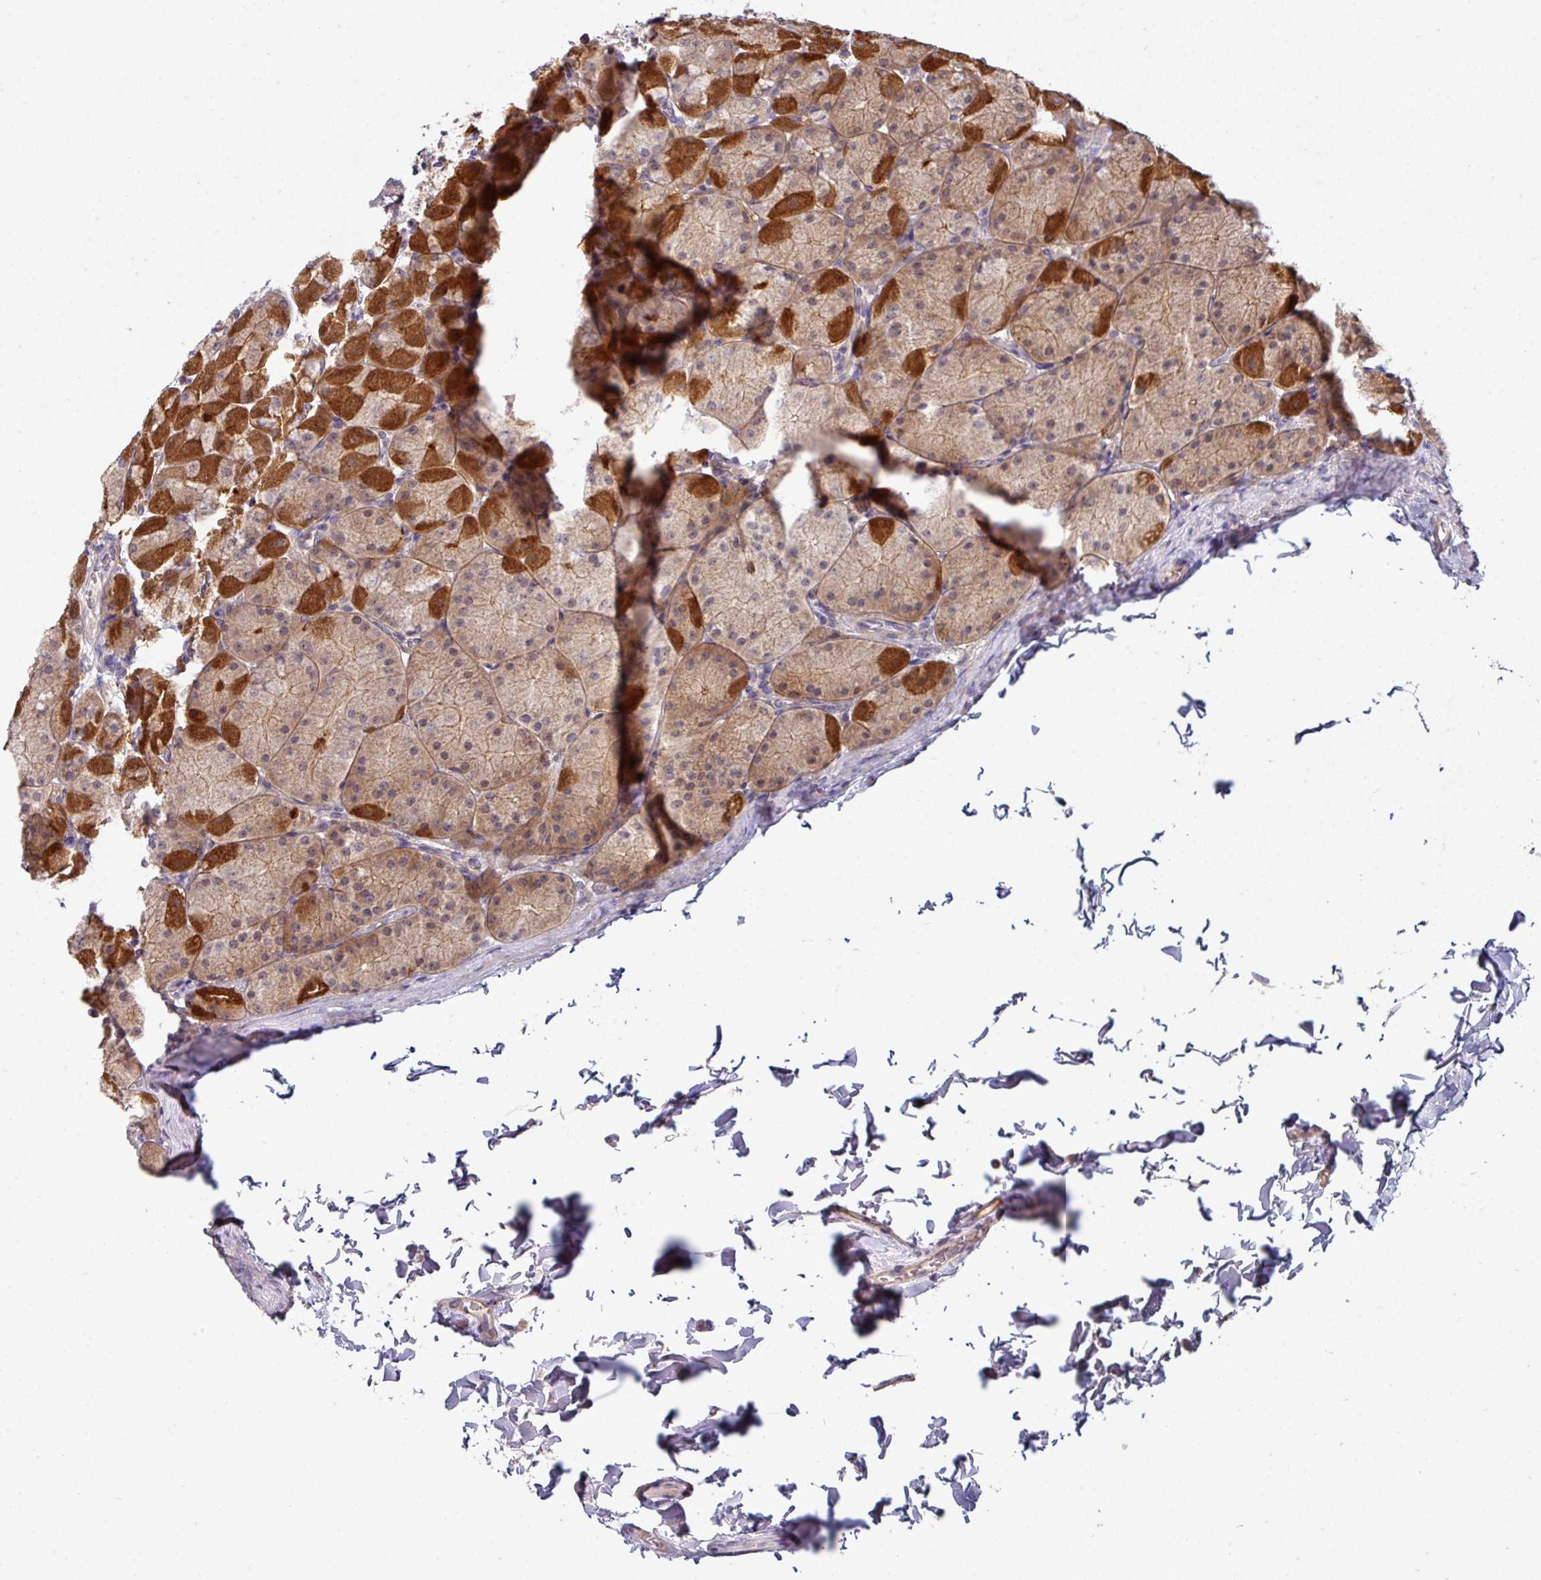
{"staining": {"intensity": "strong", "quantity": ">75%", "location": "cytoplasmic/membranous"}, "tissue": "stomach", "cell_type": "Glandular cells", "image_type": "normal", "snomed": [{"axis": "morphology", "description": "Normal tissue, NOS"}, {"axis": "topography", "description": "Stomach, upper"}], "caption": "A brown stain highlights strong cytoplasmic/membranous staining of a protein in glandular cells of unremarkable stomach. Using DAB (3,3'-diaminobenzidine) (brown) and hematoxylin (blue) stains, captured at high magnification using brightfield microscopy.", "gene": "SLAMF6", "patient": {"sex": "female", "age": 56}}